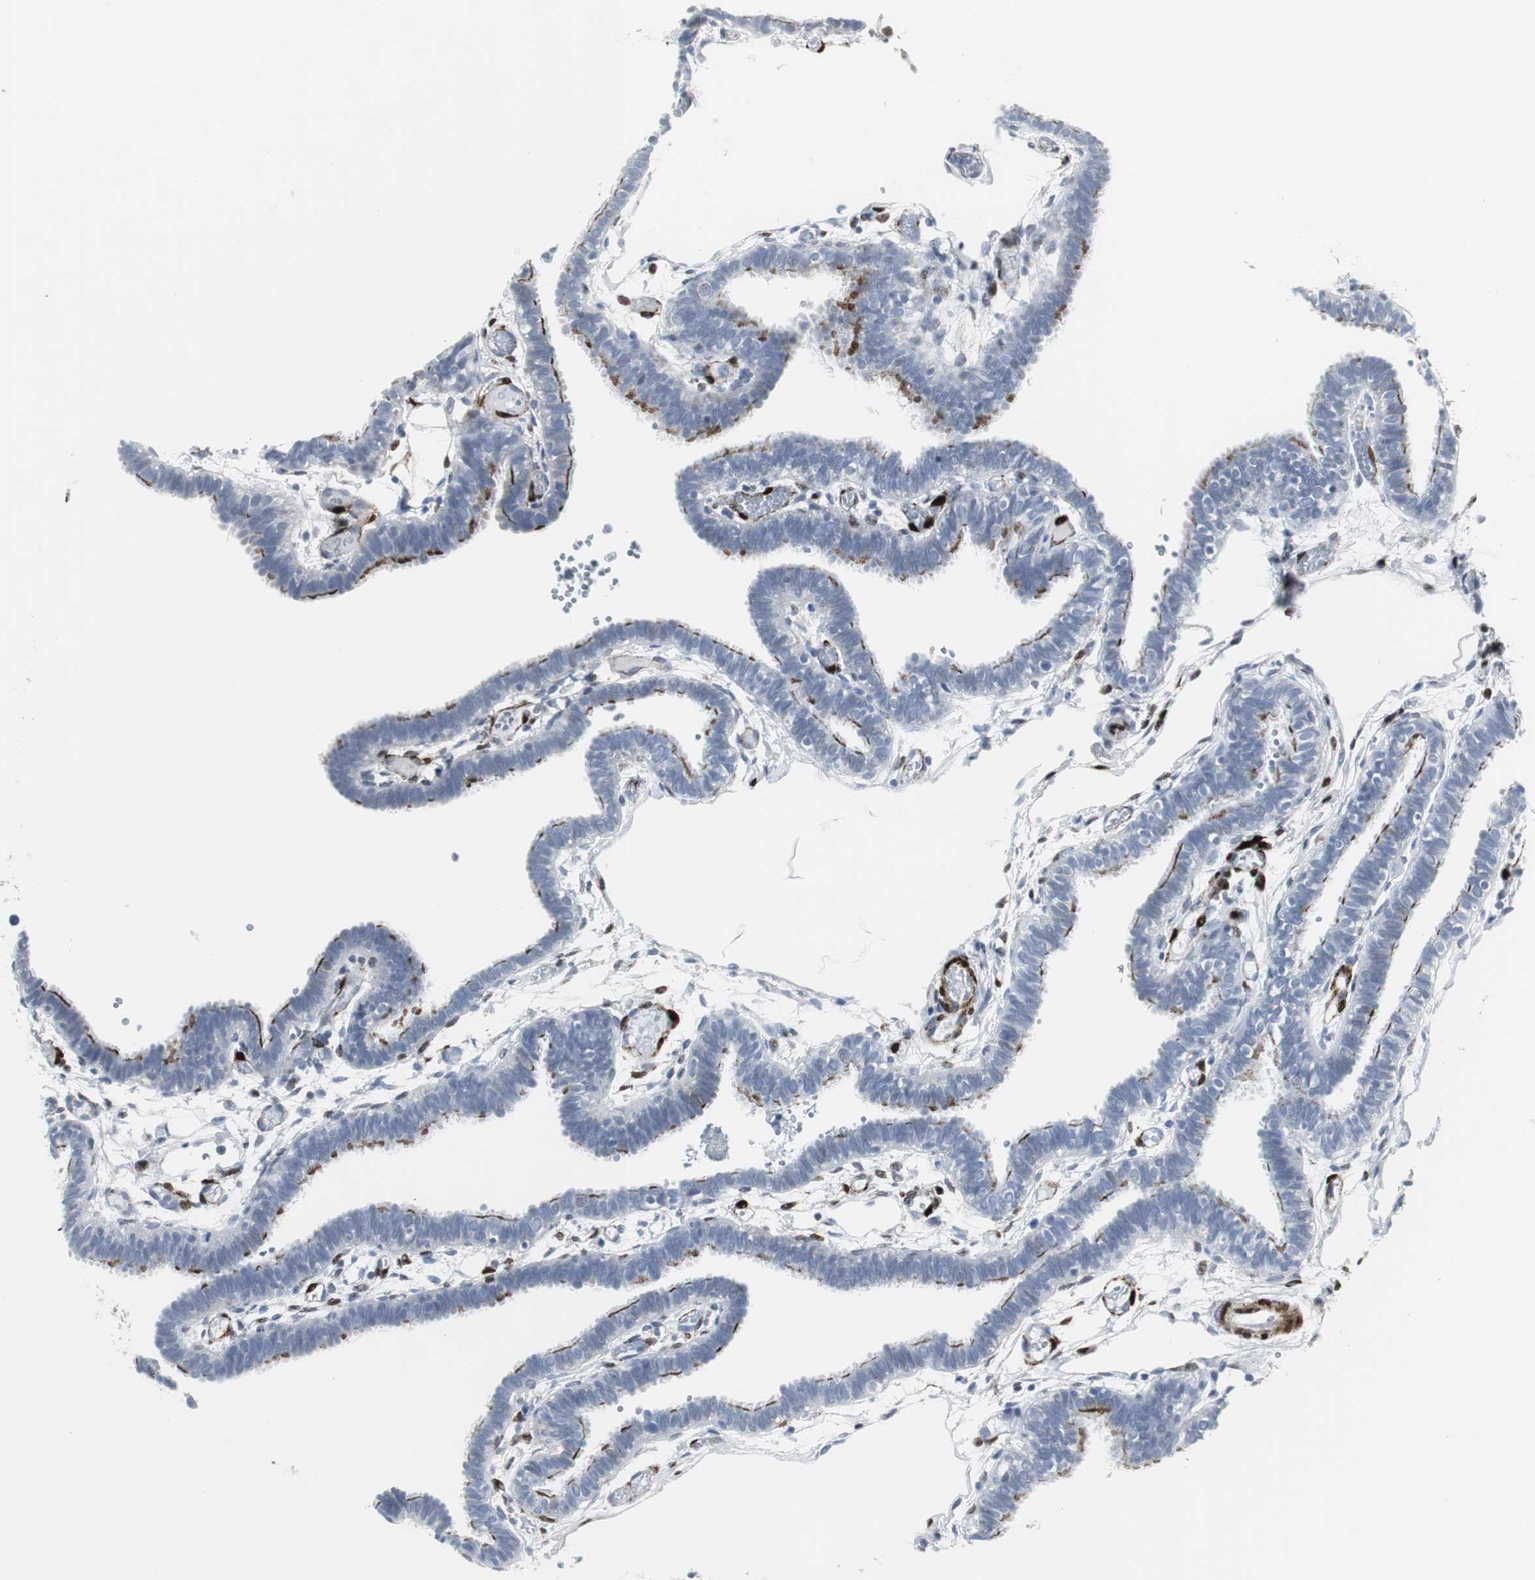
{"staining": {"intensity": "weak", "quantity": "<25%", "location": "cytoplasmic/membranous"}, "tissue": "fallopian tube", "cell_type": "Glandular cells", "image_type": "normal", "snomed": [{"axis": "morphology", "description": "Normal tissue, NOS"}, {"axis": "topography", "description": "Fallopian tube"}], "caption": "This histopathology image is of normal fallopian tube stained with immunohistochemistry to label a protein in brown with the nuclei are counter-stained blue. There is no positivity in glandular cells.", "gene": "PPP1R14A", "patient": {"sex": "female", "age": 29}}